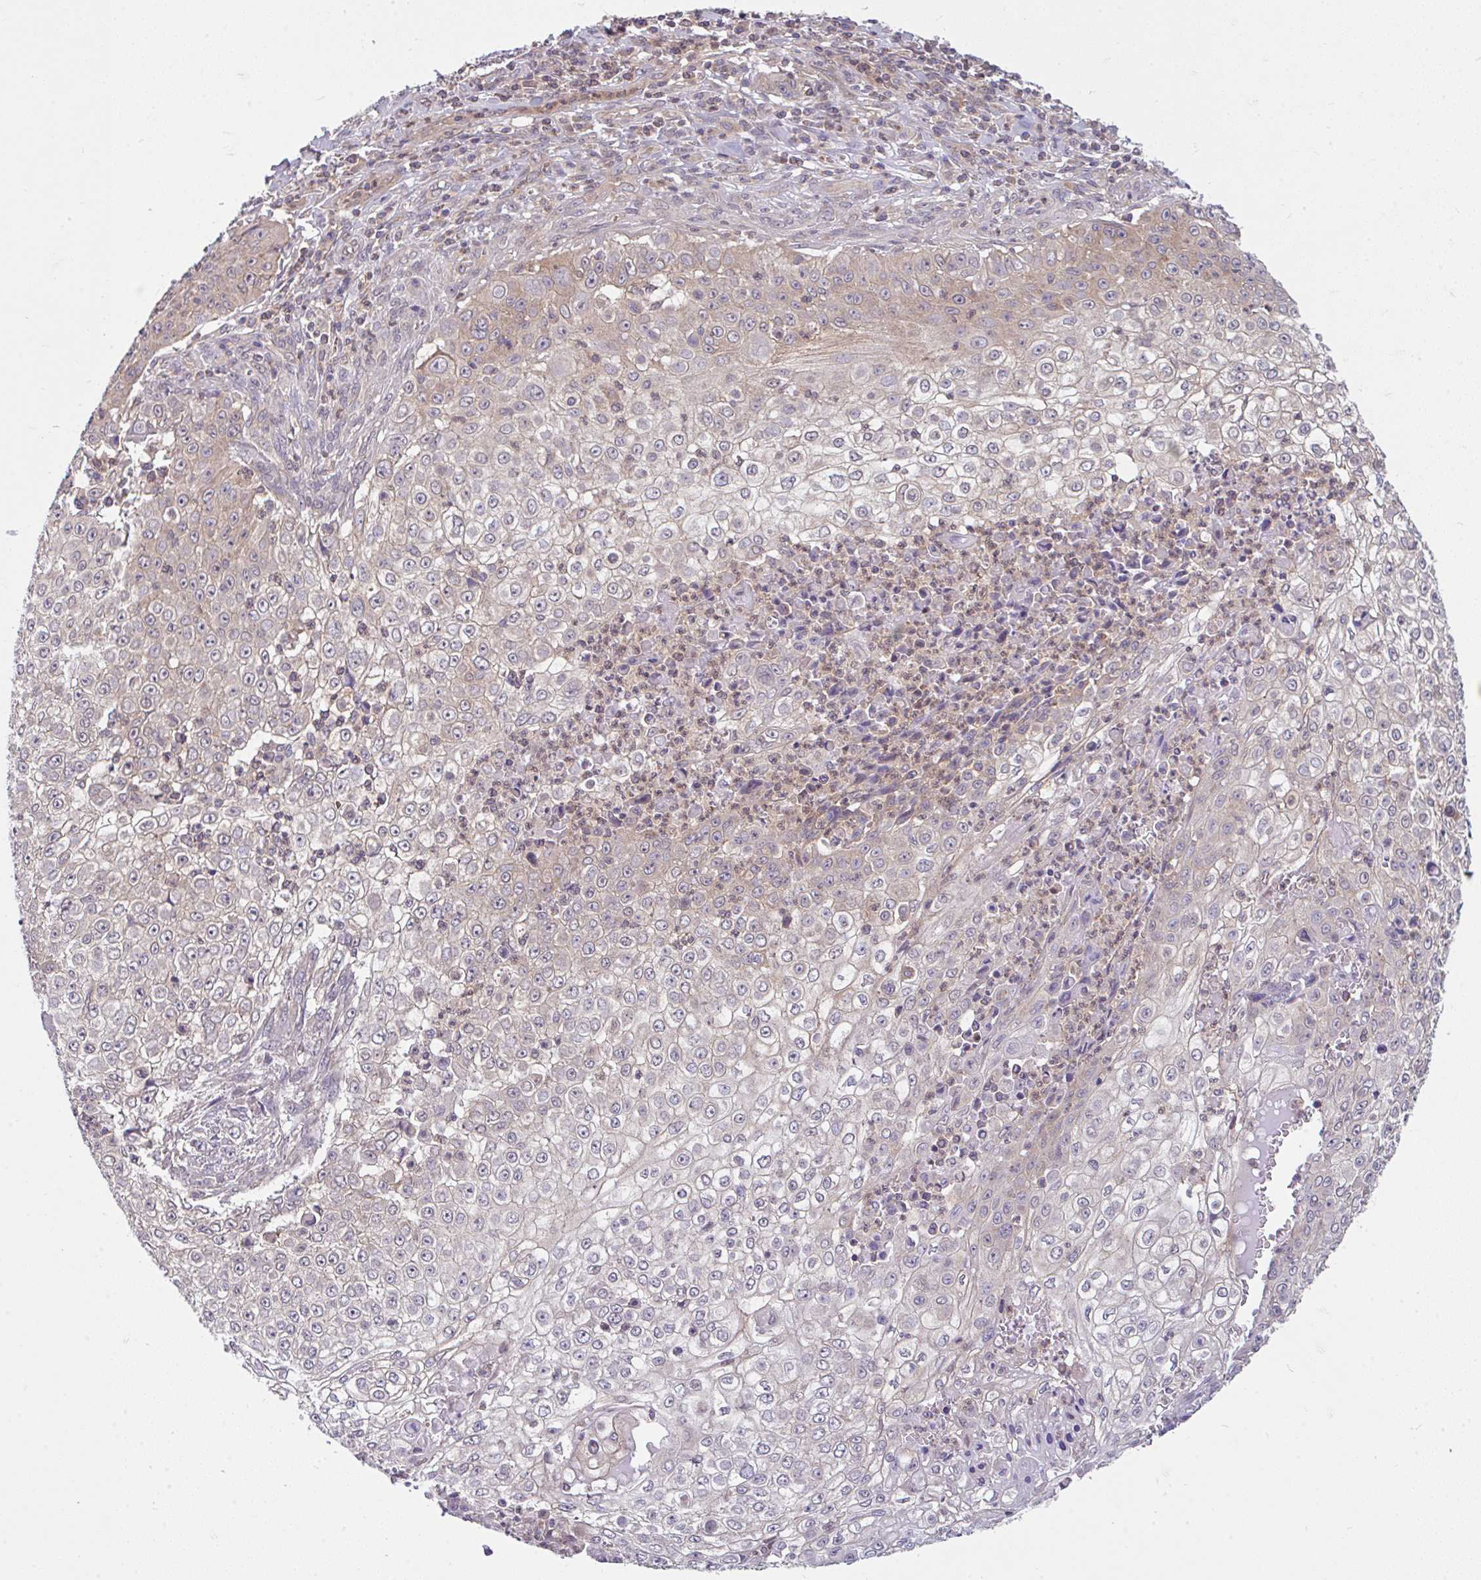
{"staining": {"intensity": "weak", "quantity": "<25%", "location": "cytoplasmic/membranous,nuclear"}, "tissue": "skin cancer", "cell_type": "Tumor cells", "image_type": "cancer", "snomed": [{"axis": "morphology", "description": "Squamous cell carcinoma, NOS"}, {"axis": "topography", "description": "Skin"}], "caption": "There is no significant staining in tumor cells of squamous cell carcinoma (skin).", "gene": "RALBP1", "patient": {"sex": "male", "age": 24}}